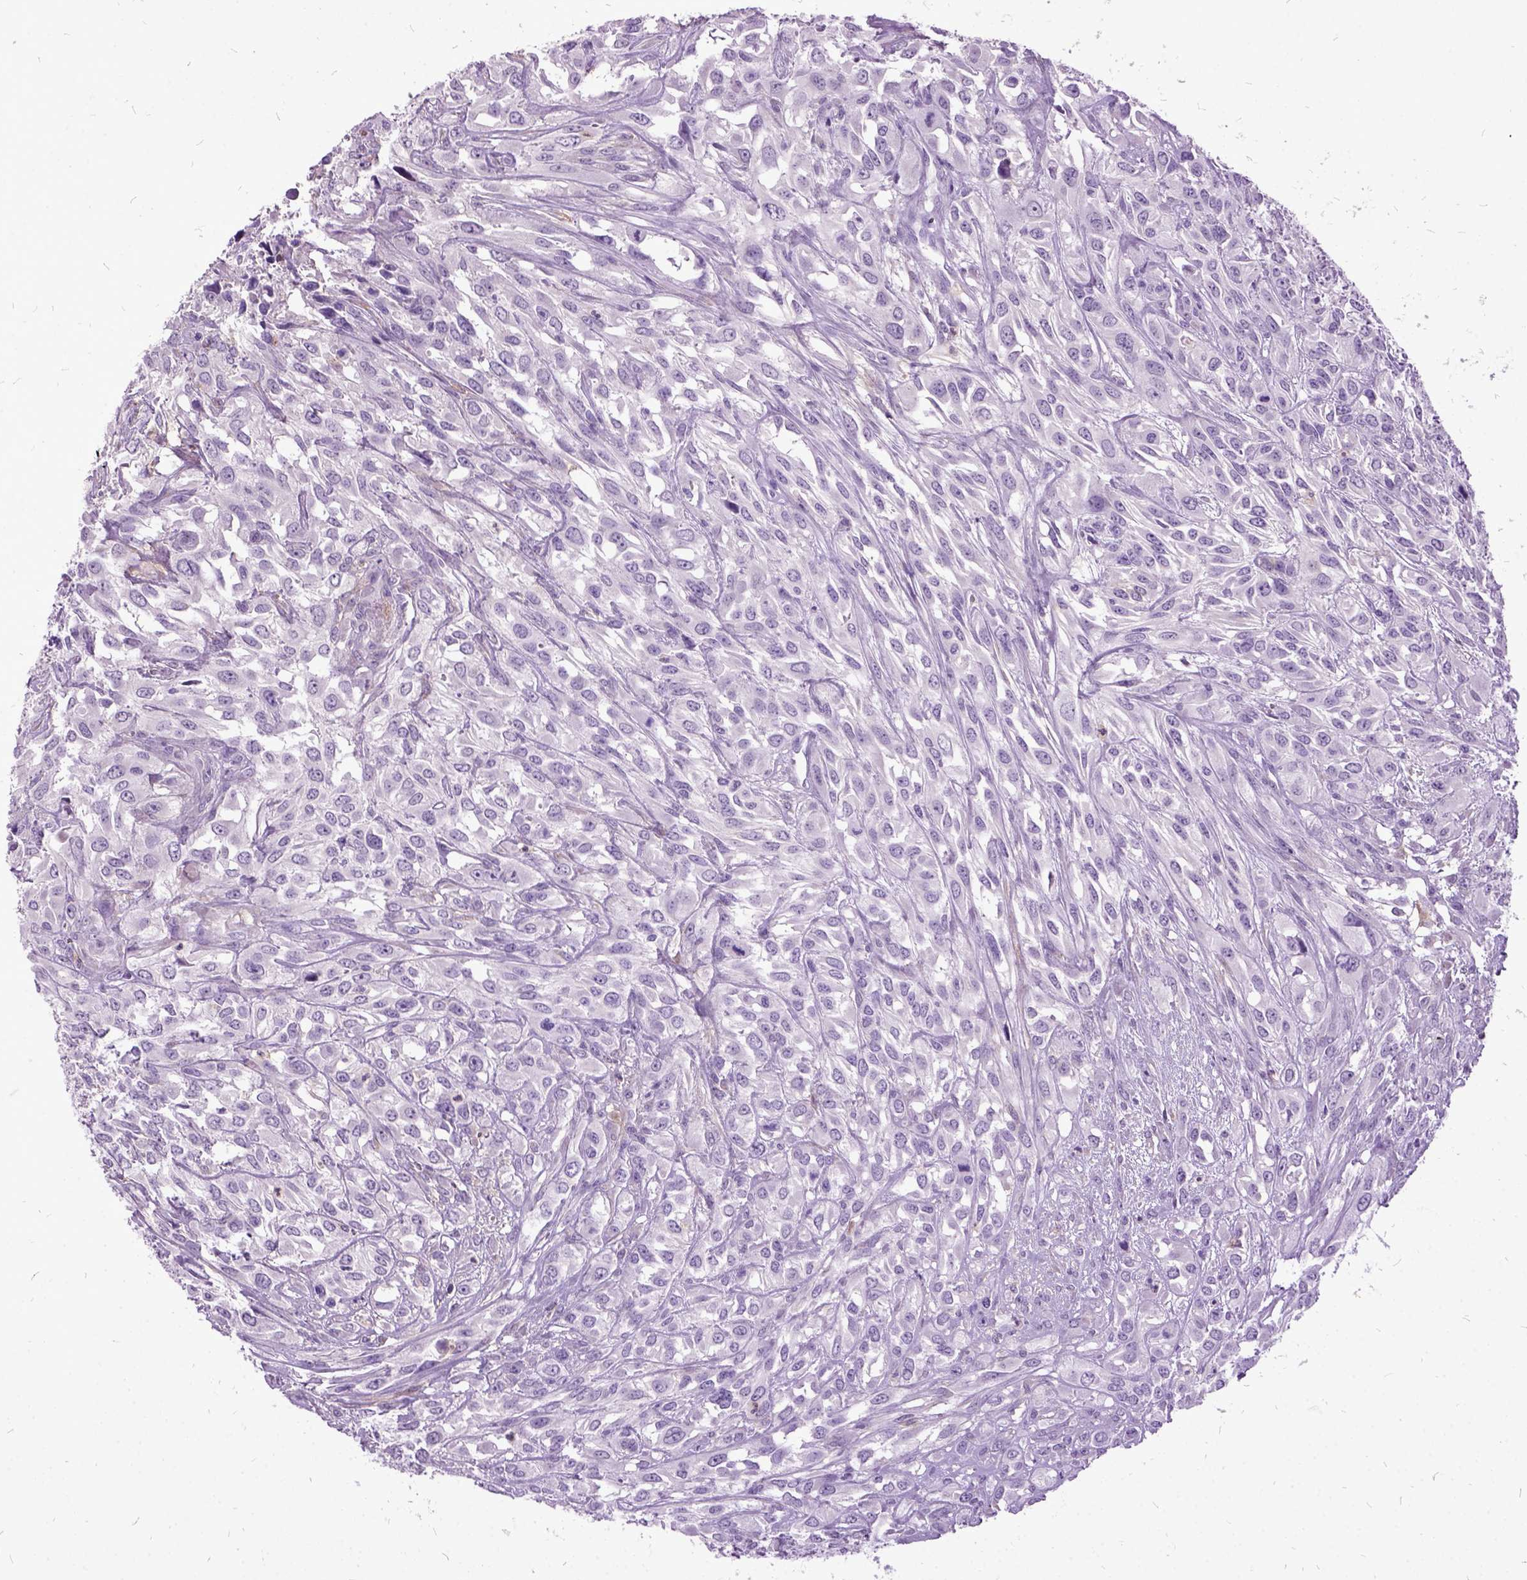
{"staining": {"intensity": "negative", "quantity": "none", "location": "none"}, "tissue": "urothelial cancer", "cell_type": "Tumor cells", "image_type": "cancer", "snomed": [{"axis": "morphology", "description": "Urothelial carcinoma, High grade"}, {"axis": "topography", "description": "Urinary bladder"}], "caption": "There is no significant expression in tumor cells of urothelial cancer.", "gene": "MME", "patient": {"sex": "male", "age": 67}}